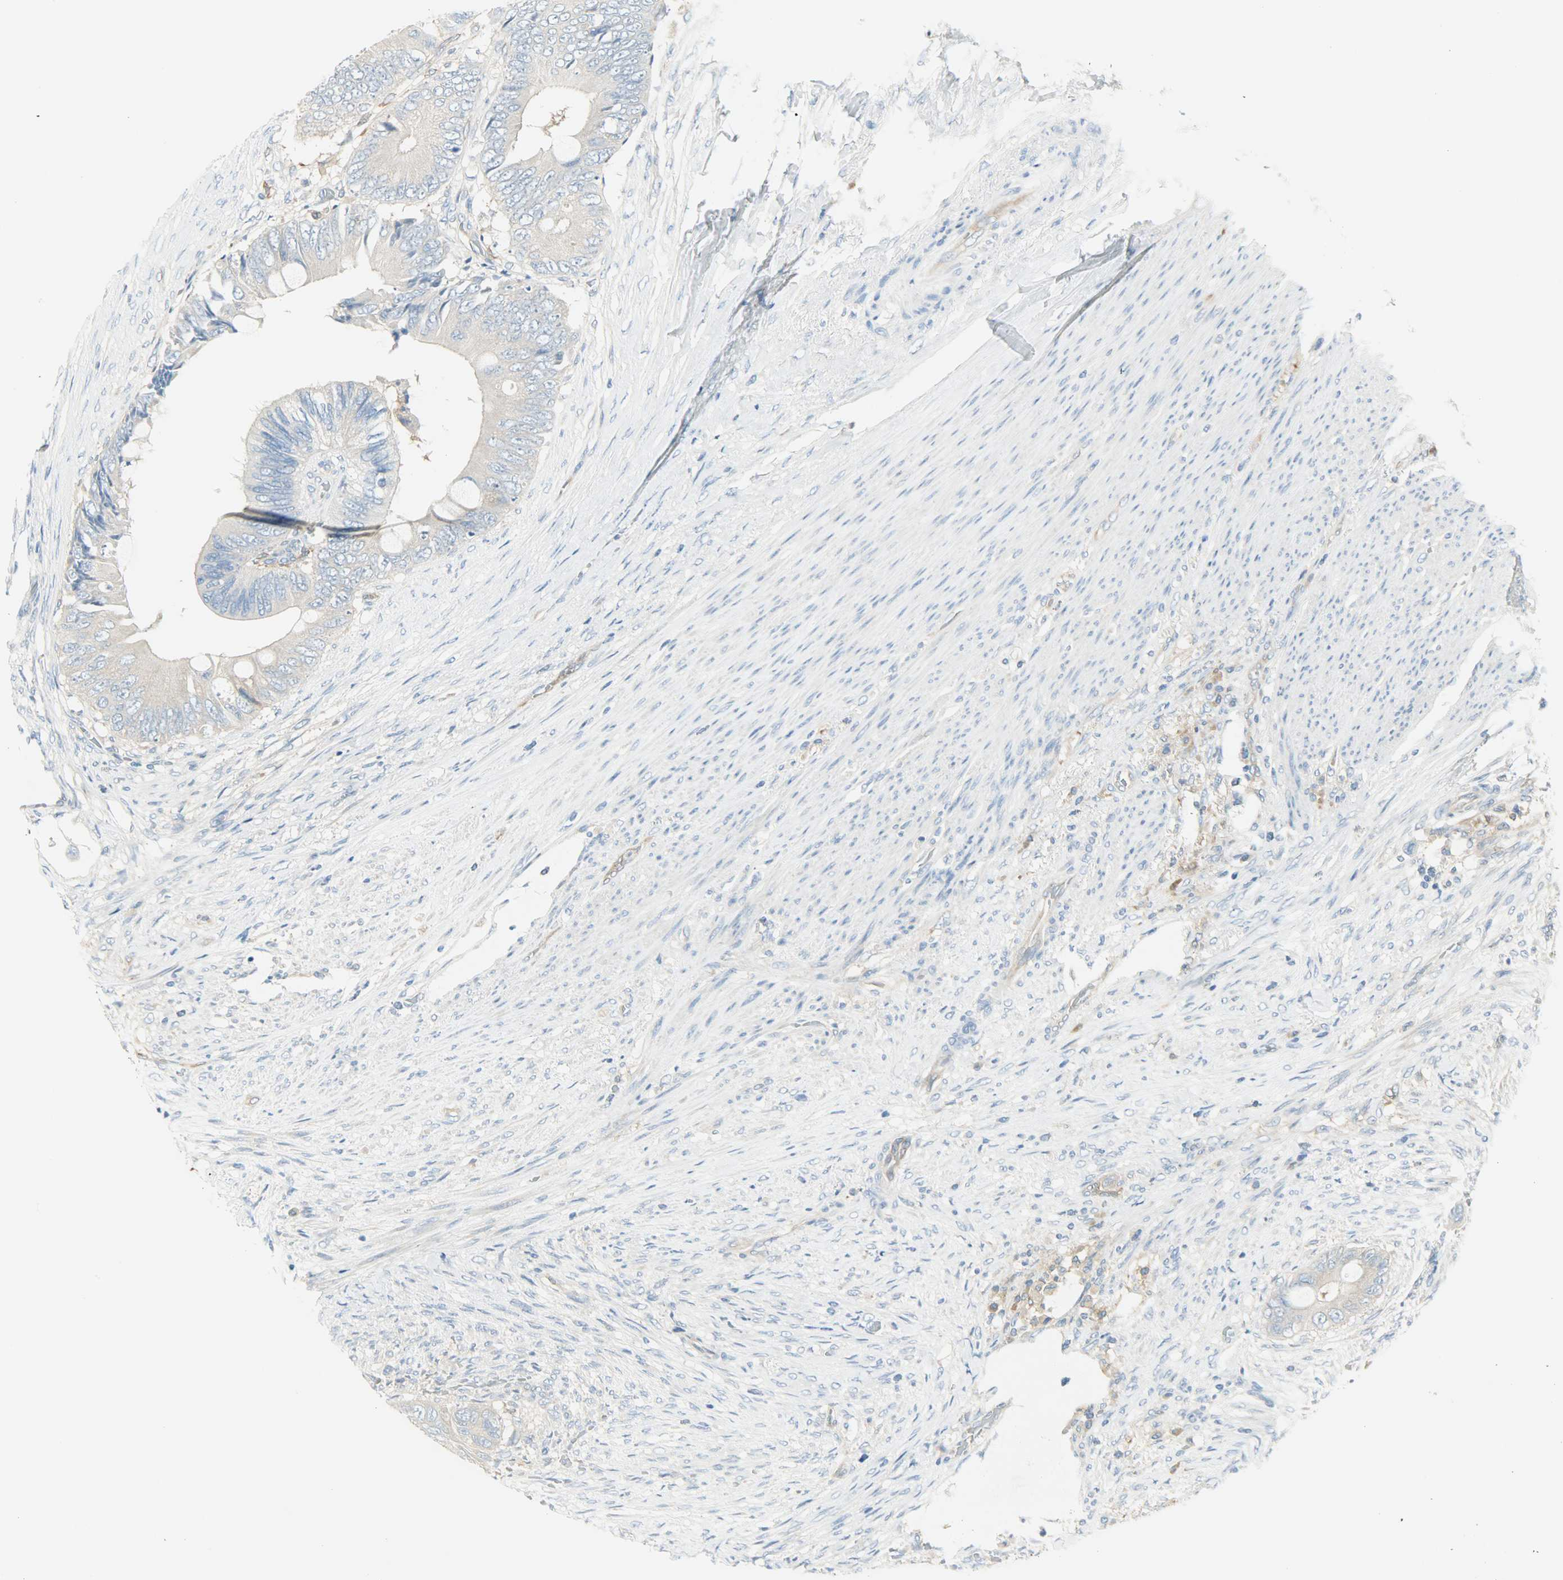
{"staining": {"intensity": "weak", "quantity": "25%-75%", "location": "cytoplasmic/membranous"}, "tissue": "colorectal cancer", "cell_type": "Tumor cells", "image_type": "cancer", "snomed": [{"axis": "morphology", "description": "Adenocarcinoma, NOS"}, {"axis": "topography", "description": "Rectum"}], "caption": "Tumor cells demonstrate weak cytoplasmic/membranous expression in about 25%-75% of cells in adenocarcinoma (colorectal).", "gene": "WARS1", "patient": {"sex": "female", "age": 77}}